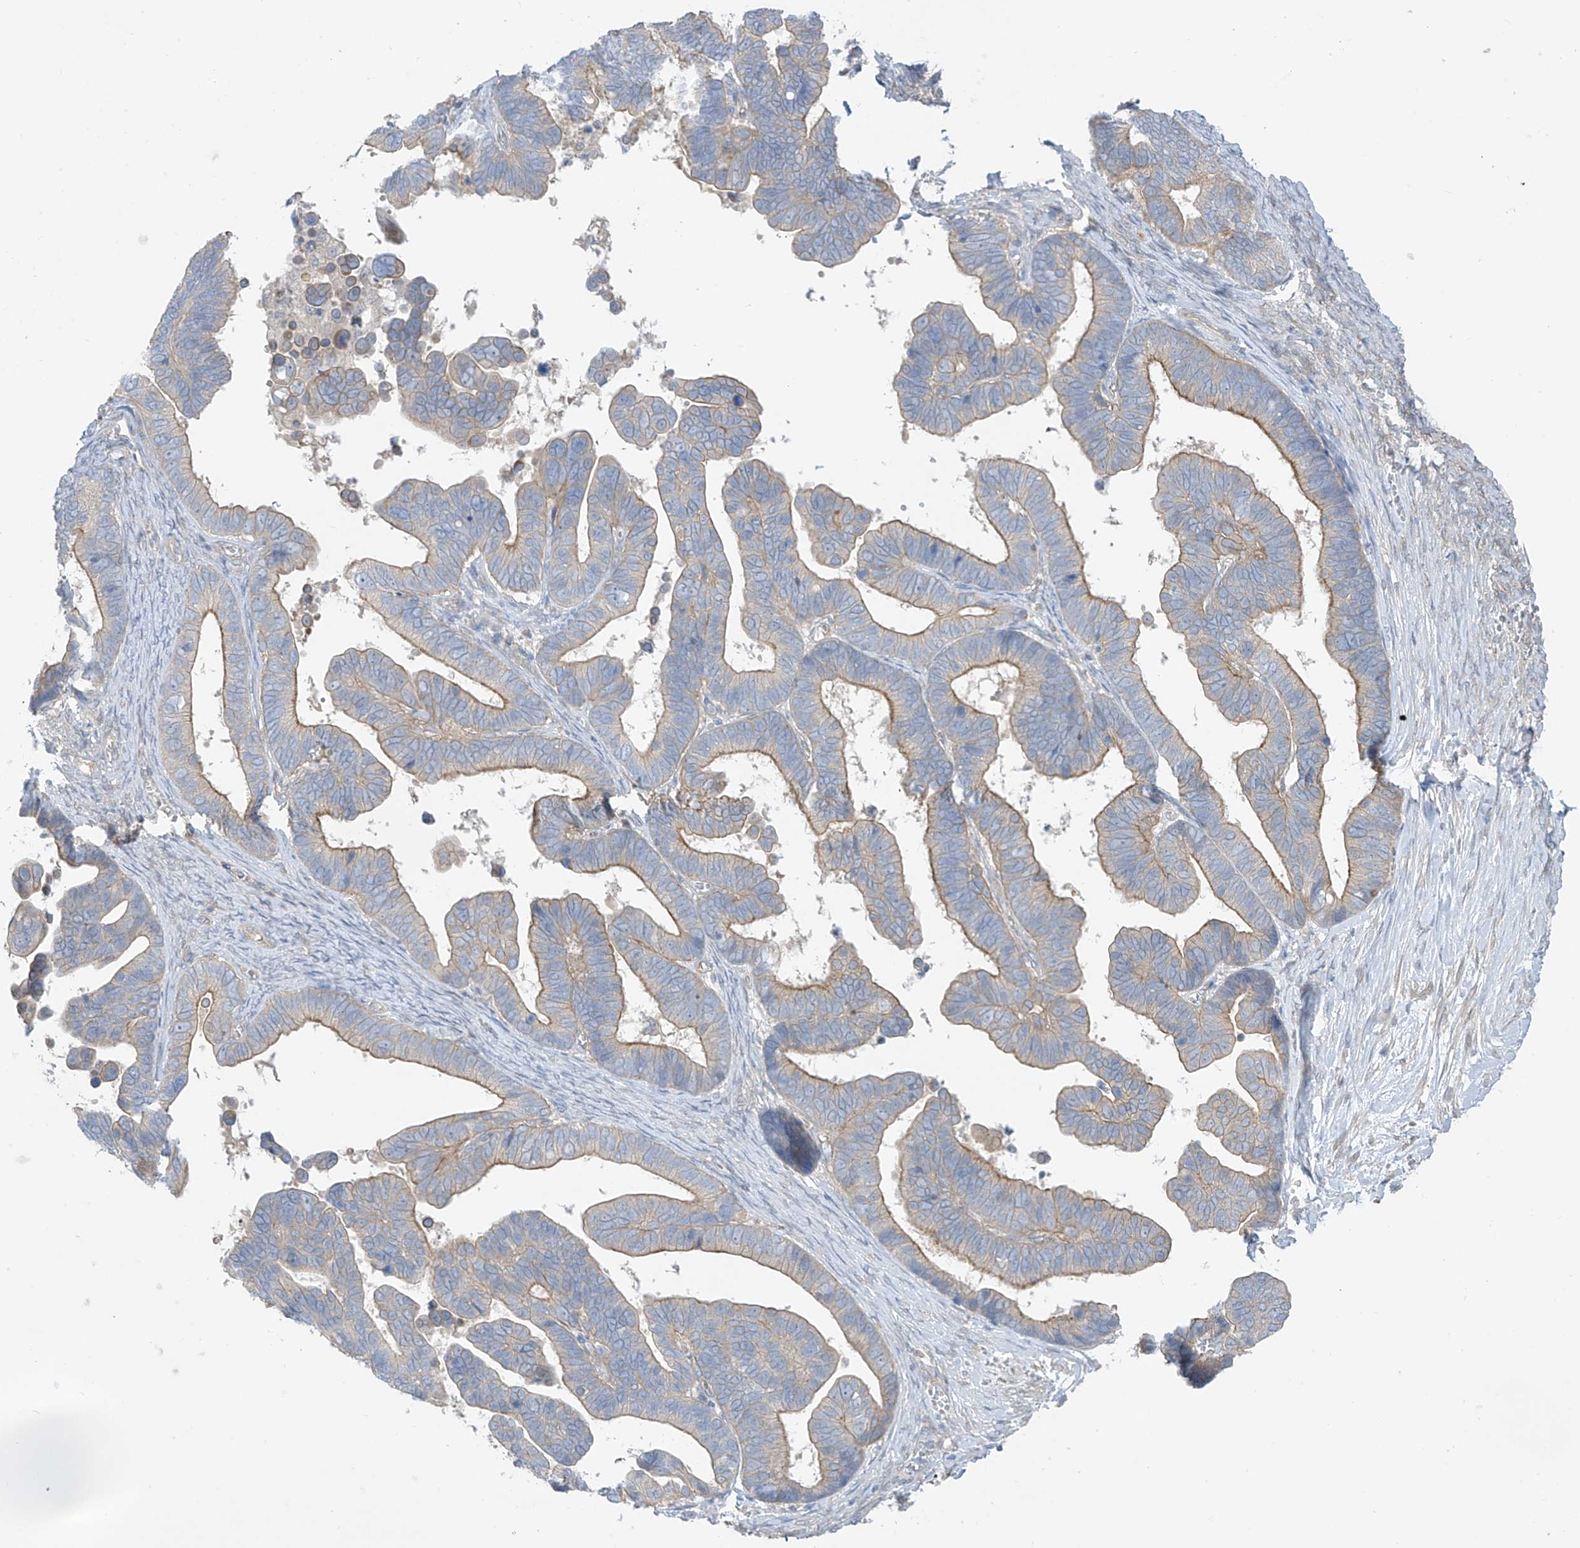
{"staining": {"intensity": "moderate", "quantity": "25%-75%", "location": "cytoplasmic/membranous"}, "tissue": "ovarian cancer", "cell_type": "Tumor cells", "image_type": "cancer", "snomed": [{"axis": "morphology", "description": "Cystadenocarcinoma, serous, NOS"}, {"axis": "topography", "description": "Ovary"}], "caption": "Serous cystadenocarcinoma (ovarian) stained with DAB immunohistochemistry (IHC) displays medium levels of moderate cytoplasmic/membranous positivity in about 25%-75% of tumor cells.", "gene": "EIPR1", "patient": {"sex": "female", "age": 56}}